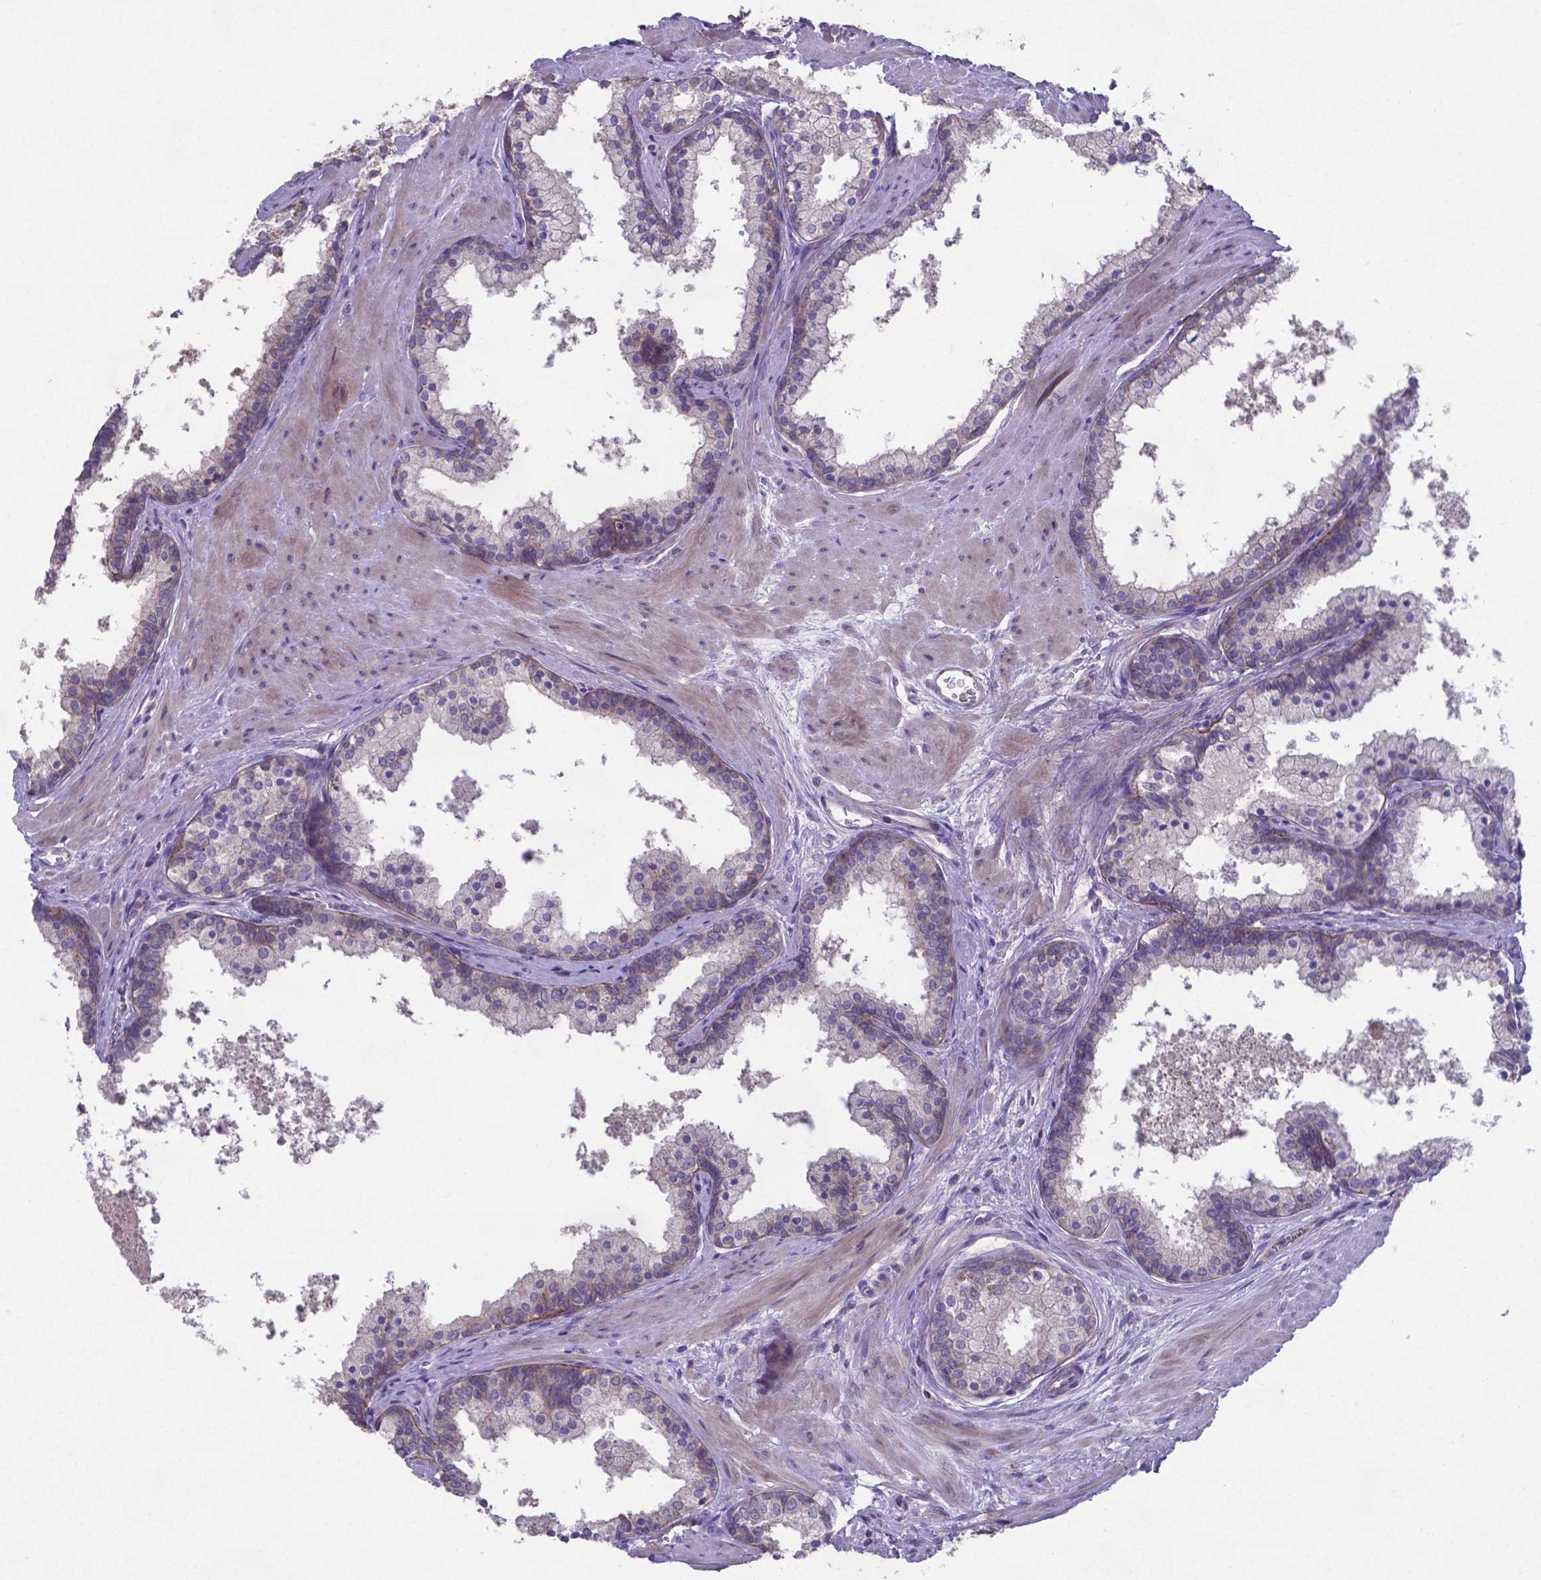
{"staining": {"intensity": "weak", "quantity": "<25%", "location": "cytoplasmic/membranous"}, "tissue": "prostate", "cell_type": "Glandular cells", "image_type": "normal", "snomed": [{"axis": "morphology", "description": "Normal tissue, NOS"}, {"axis": "topography", "description": "Prostate"}], "caption": "High power microscopy micrograph of an immunohistochemistry (IHC) photomicrograph of benign prostate, revealing no significant staining in glandular cells.", "gene": "TYRO3", "patient": {"sex": "male", "age": 61}}